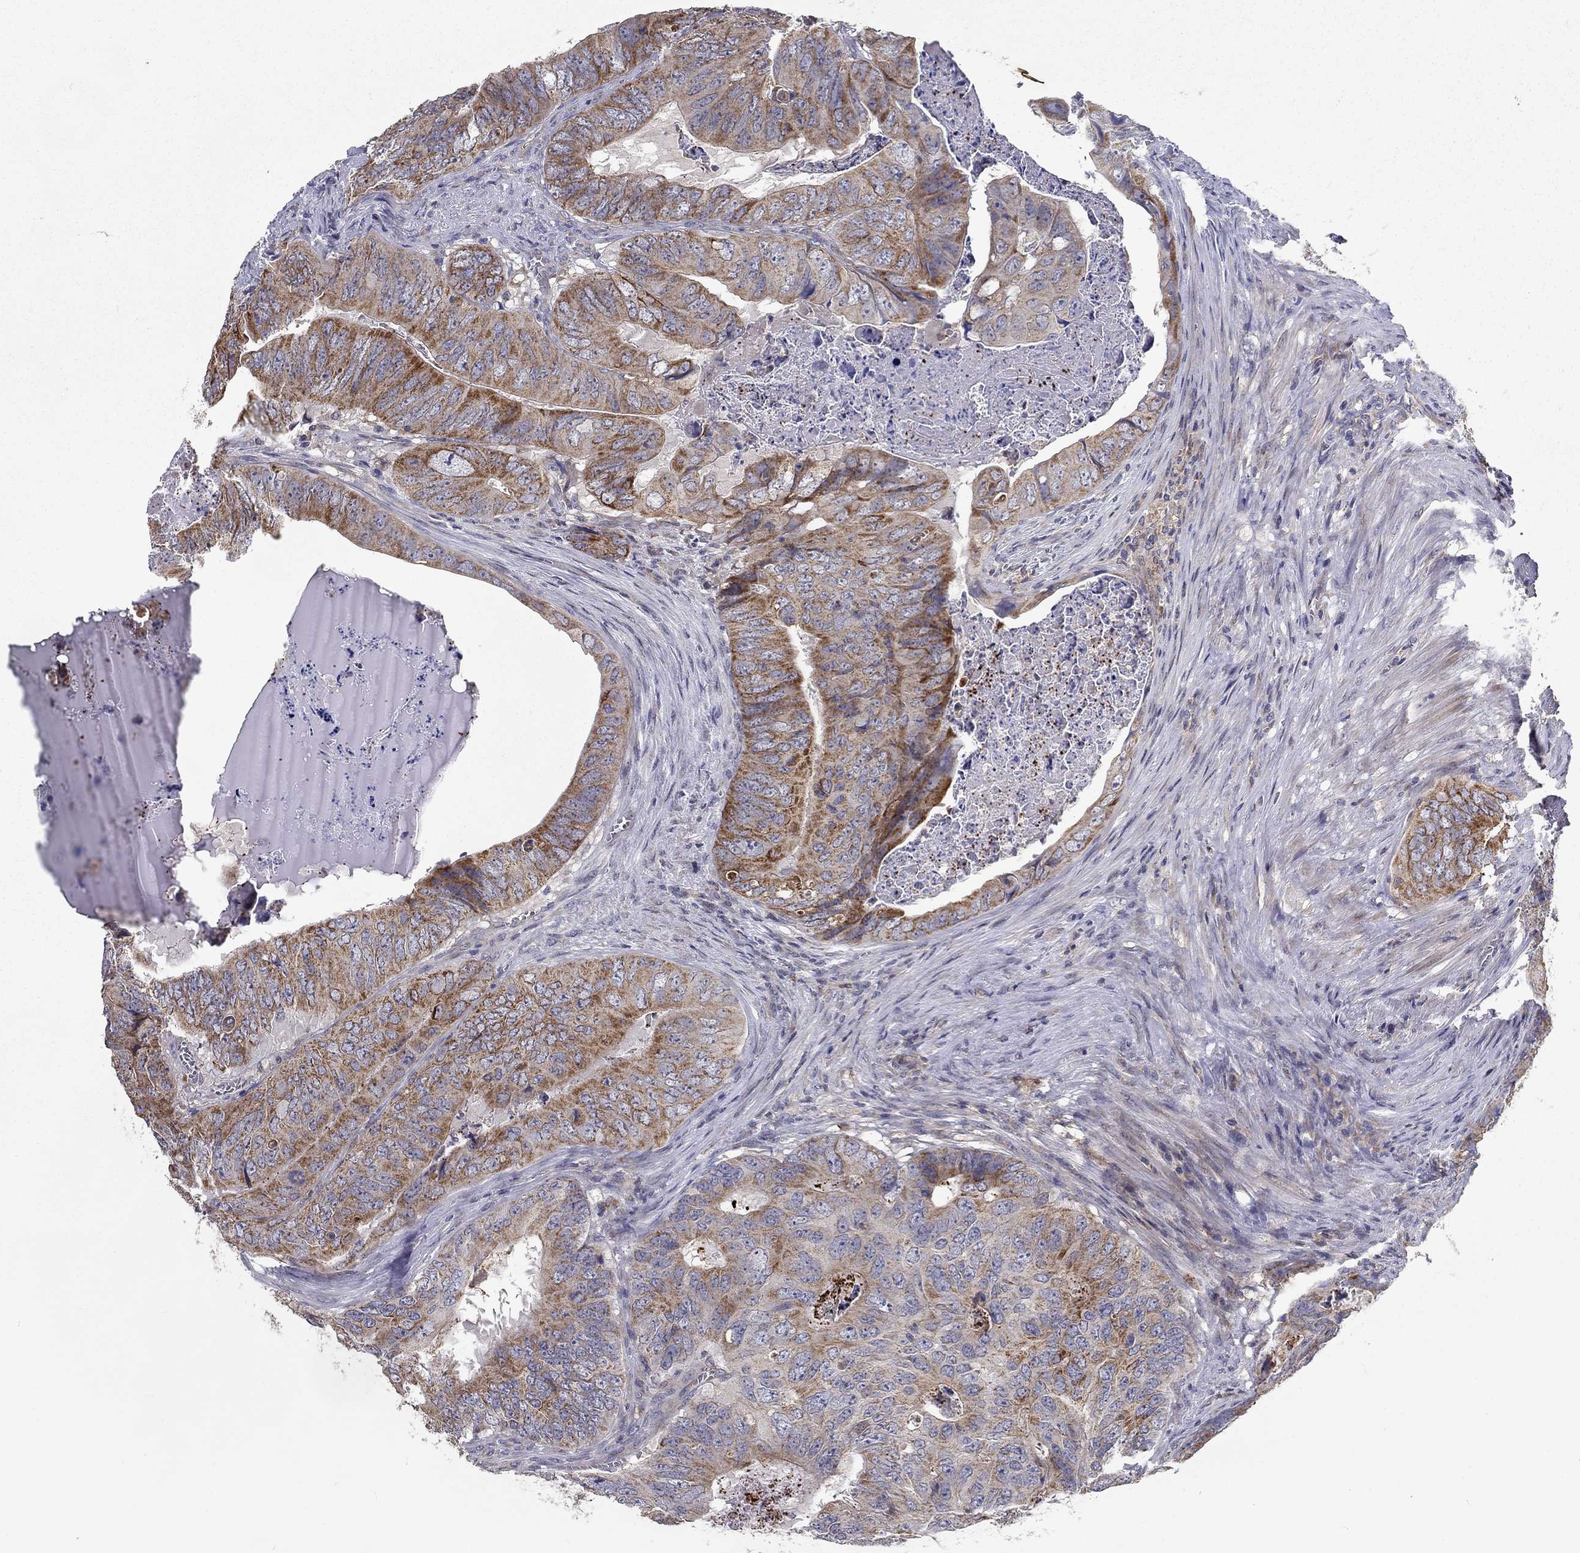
{"staining": {"intensity": "strong", "quantity": "<25%", "location": "cytoplasmic/membranous"}, "tissue": "colorectal cancer", "cell_type": "Tumor cells", "image_type": "cancer", "snomed": [{"axis": "morphology", "description": "Adenocarcinoma, NOS"}, {"axis": "topography", "description": "Colon"}], "caption": "Immunohistochemical staining of colorectal cancer shows strong cytoplasmic/membranous protein staining in approximately <25% of tumor cells. (brown staining indicates protein expression, while blue staining denotes nuclei).", "gene": "ALDH4A1", "patient": {"sex": "male", "age": 79}}